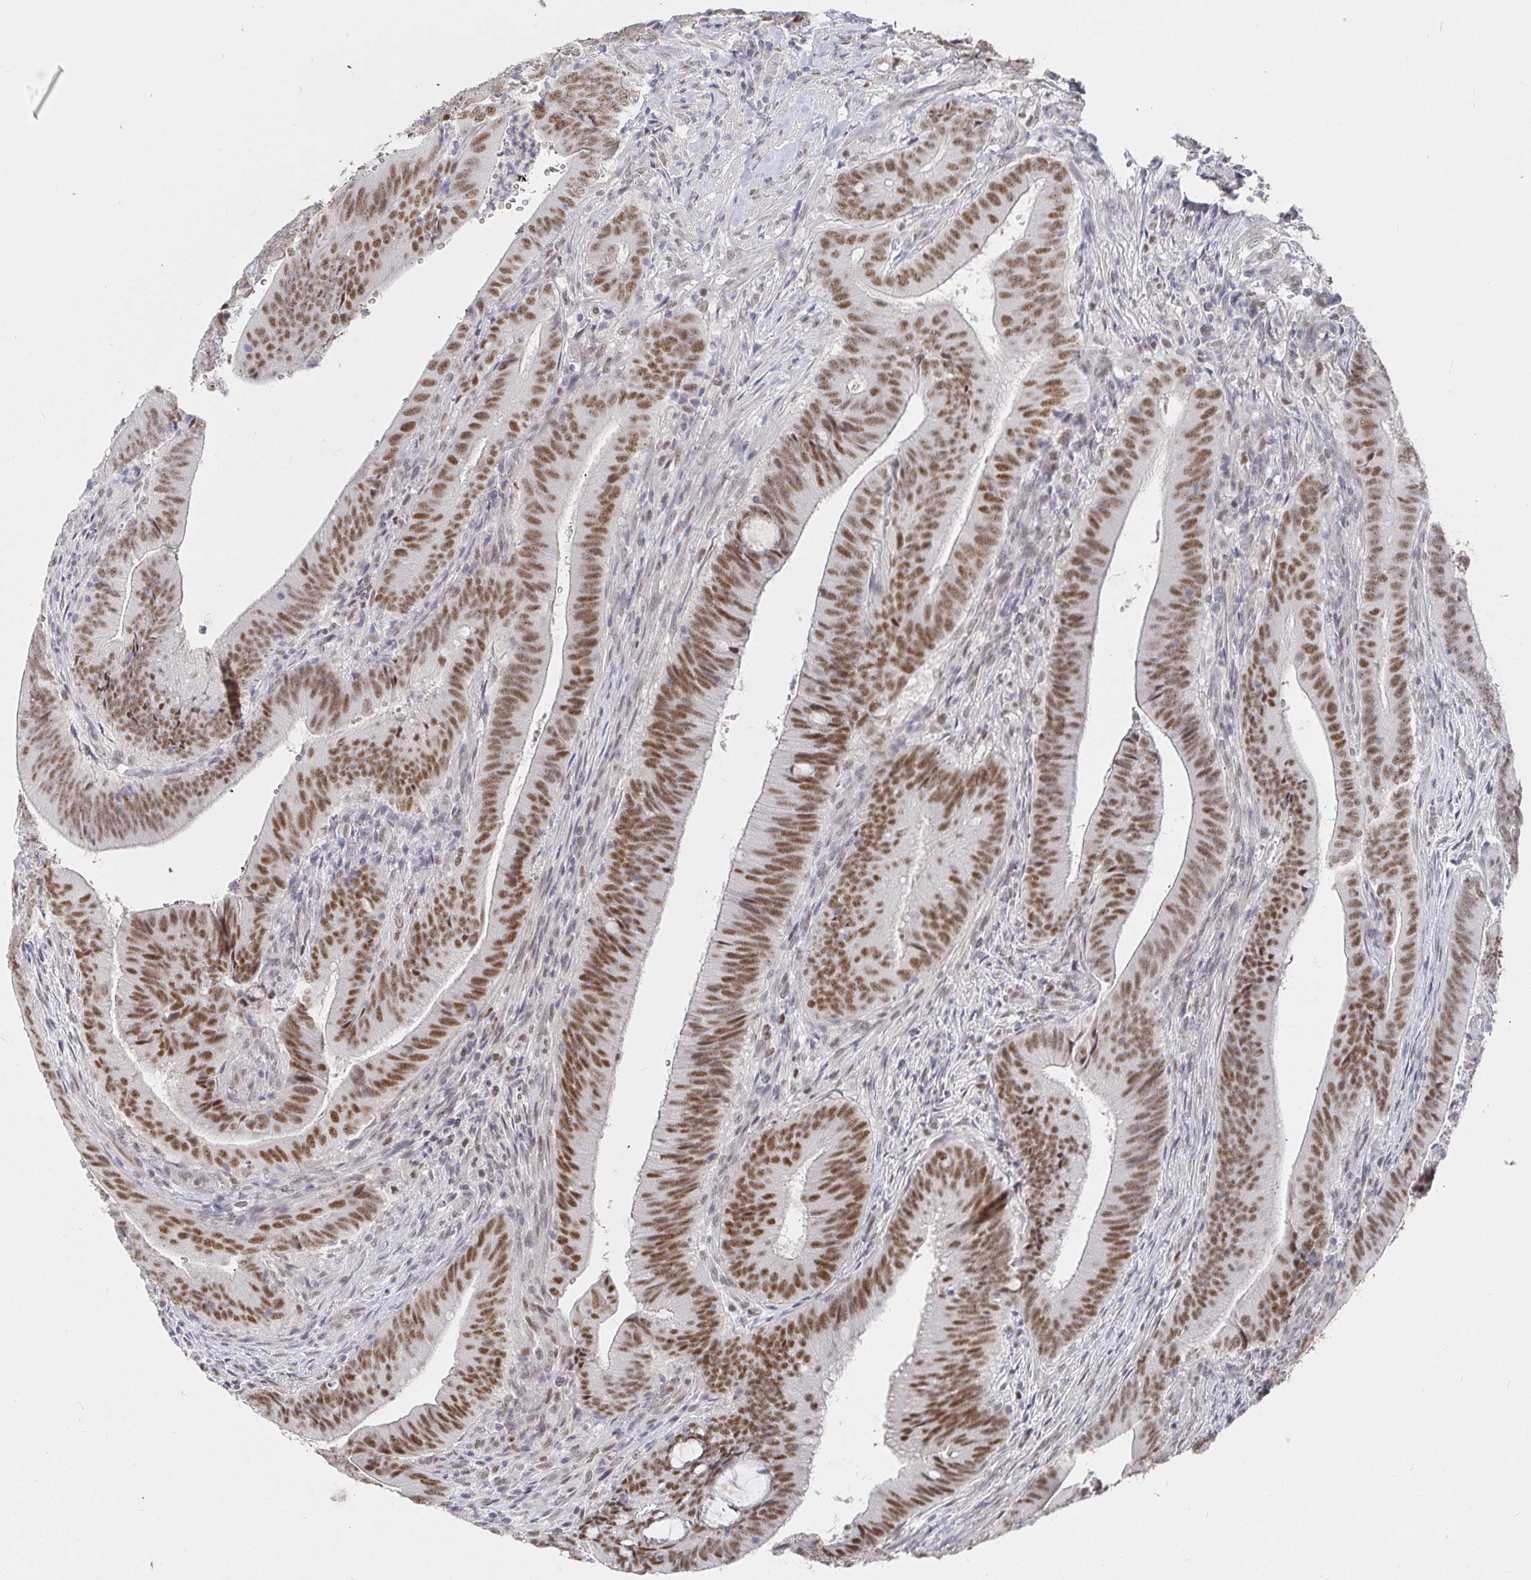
{"staining": {"intensity": "moderate", "quantity": ">75%", "location": "nuclear"}, "tissue": "colorectal cancer", "cell_type": "Tumor cells", "image_type": "cancer", "snomed": [{"axis": "morphology", "description": "Adenocarcinoma, NOS"}, {"axis": "topography", "description": "Colon"}], "caption": "Approximately >75% of tumor cells in colorectal cancer reveal moderate nuclear protein expression as visualized by brown immunohistochemical staining.", "gene": "RCOR1", "patient": {"sex": "female", "age": 43}}